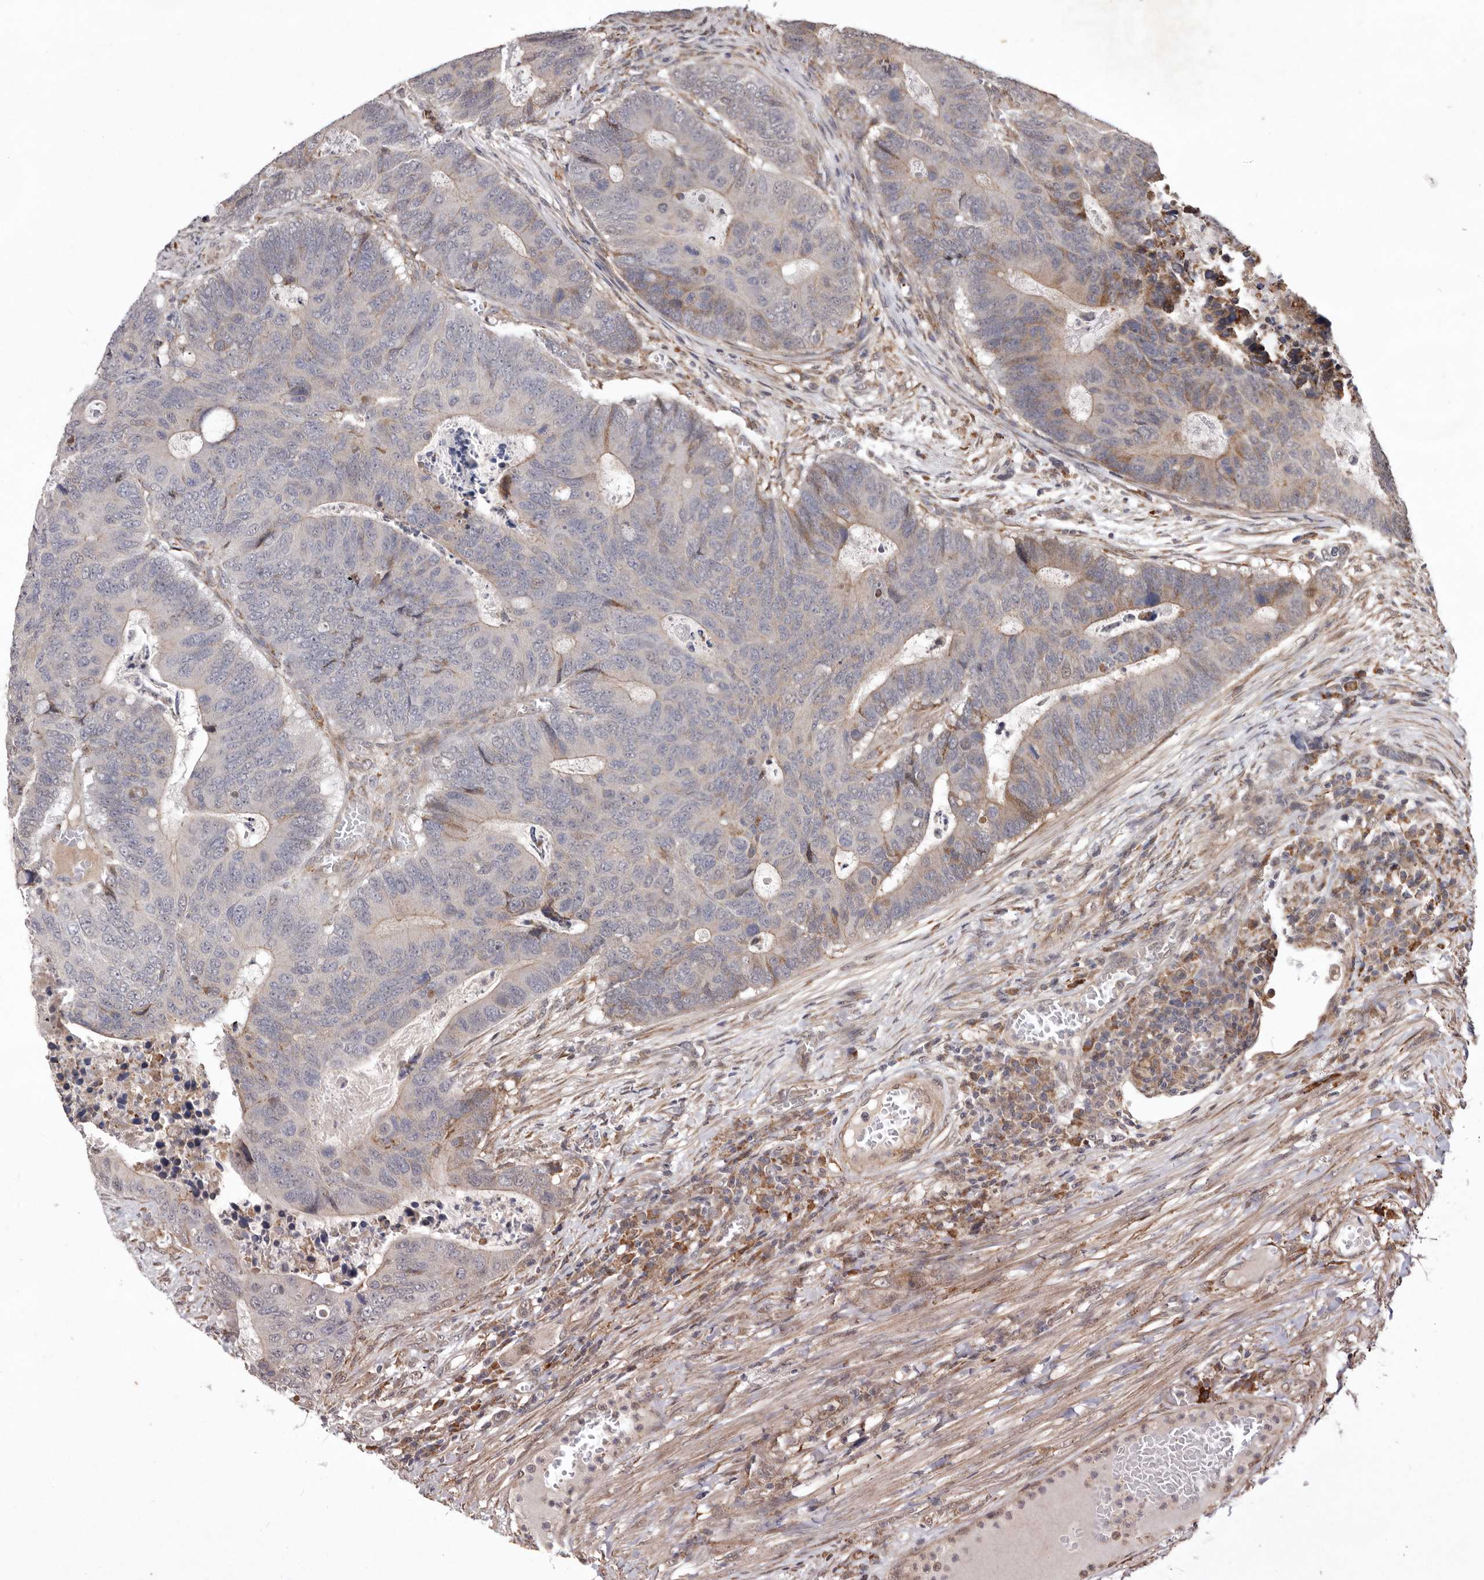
{"staining": {"intensity": "weak", "quantity": "<25%", "location": "cytoplasmic/membranous"}, "tissue": "colorectal cancer", "cell_type": "Tumor cells", "image_type": "cancer", "snomed": [{"axis": "morphology", "description": "Adenocarcinoma, NOS"}, {"axis": "topography", "description": "Colon"}], "caption": "The immunohistochemistry (IHC) image has no significant positivity in tumor cells of colorectal adenocarcinoma tissue.", "gene": "RRM2B", "patient": {"sex": "male", "age": 87}}